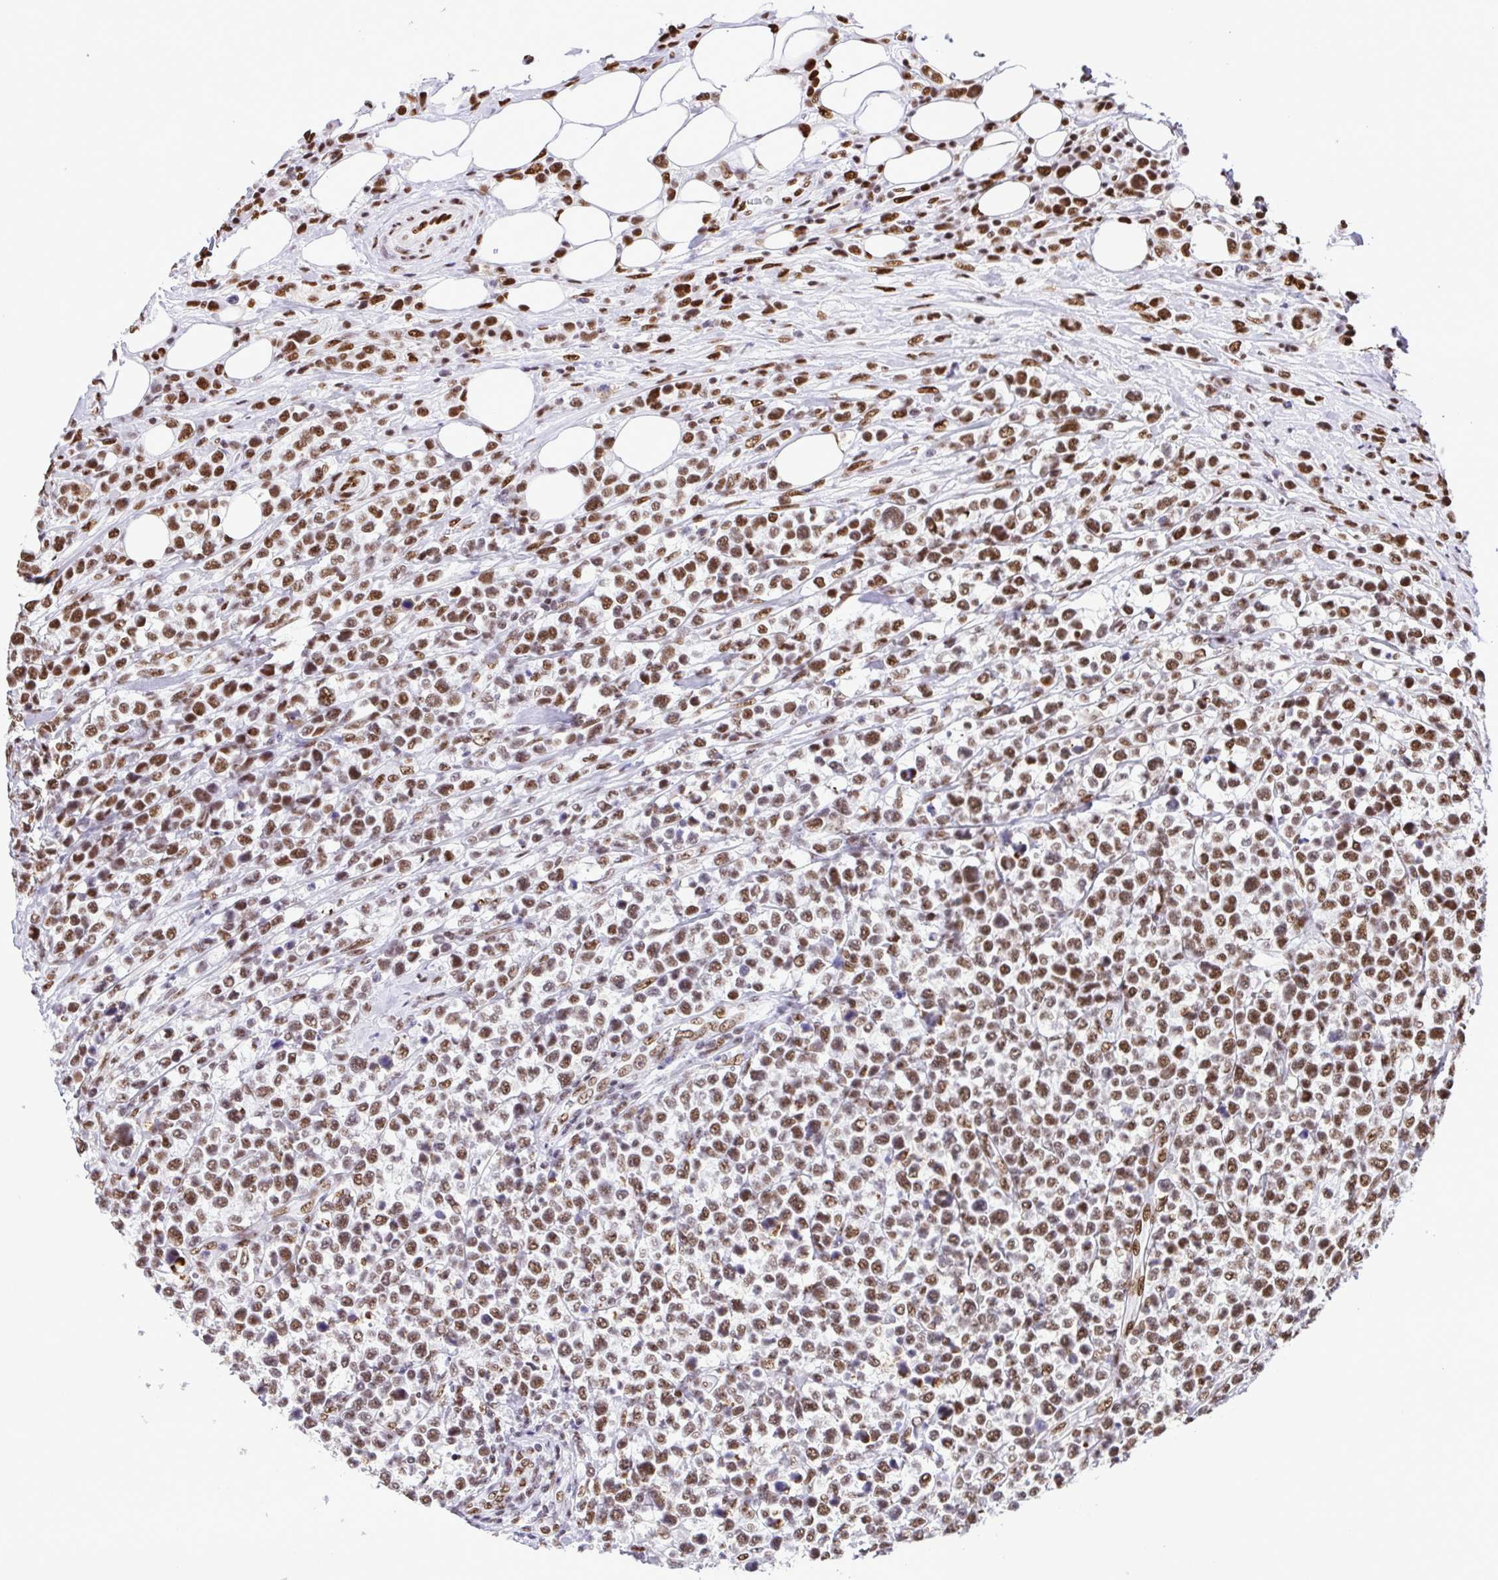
{"staining": {"intensity": "moderate", "quantity": ">75%", "location": "nuclear"}, "tissue": "lymphoma", "cell_type": "Tumor cells", "image_type": "cancer", "snomed": [{"axis": "morphology", "description": "Malignant lymphoma, non-Hodgkin's type, High grade"}, {"axis": "topography", "description": "Soft tissue"}], "caption": "Human high-grade malignant lymphoma, non-Hodgkin's type stained with a brown dye reveals moderate nuclear positive expression in approximately >75% of tumor cells.", "gene": "TRIM28", "patient": {"sex": "female", "age": 56}}